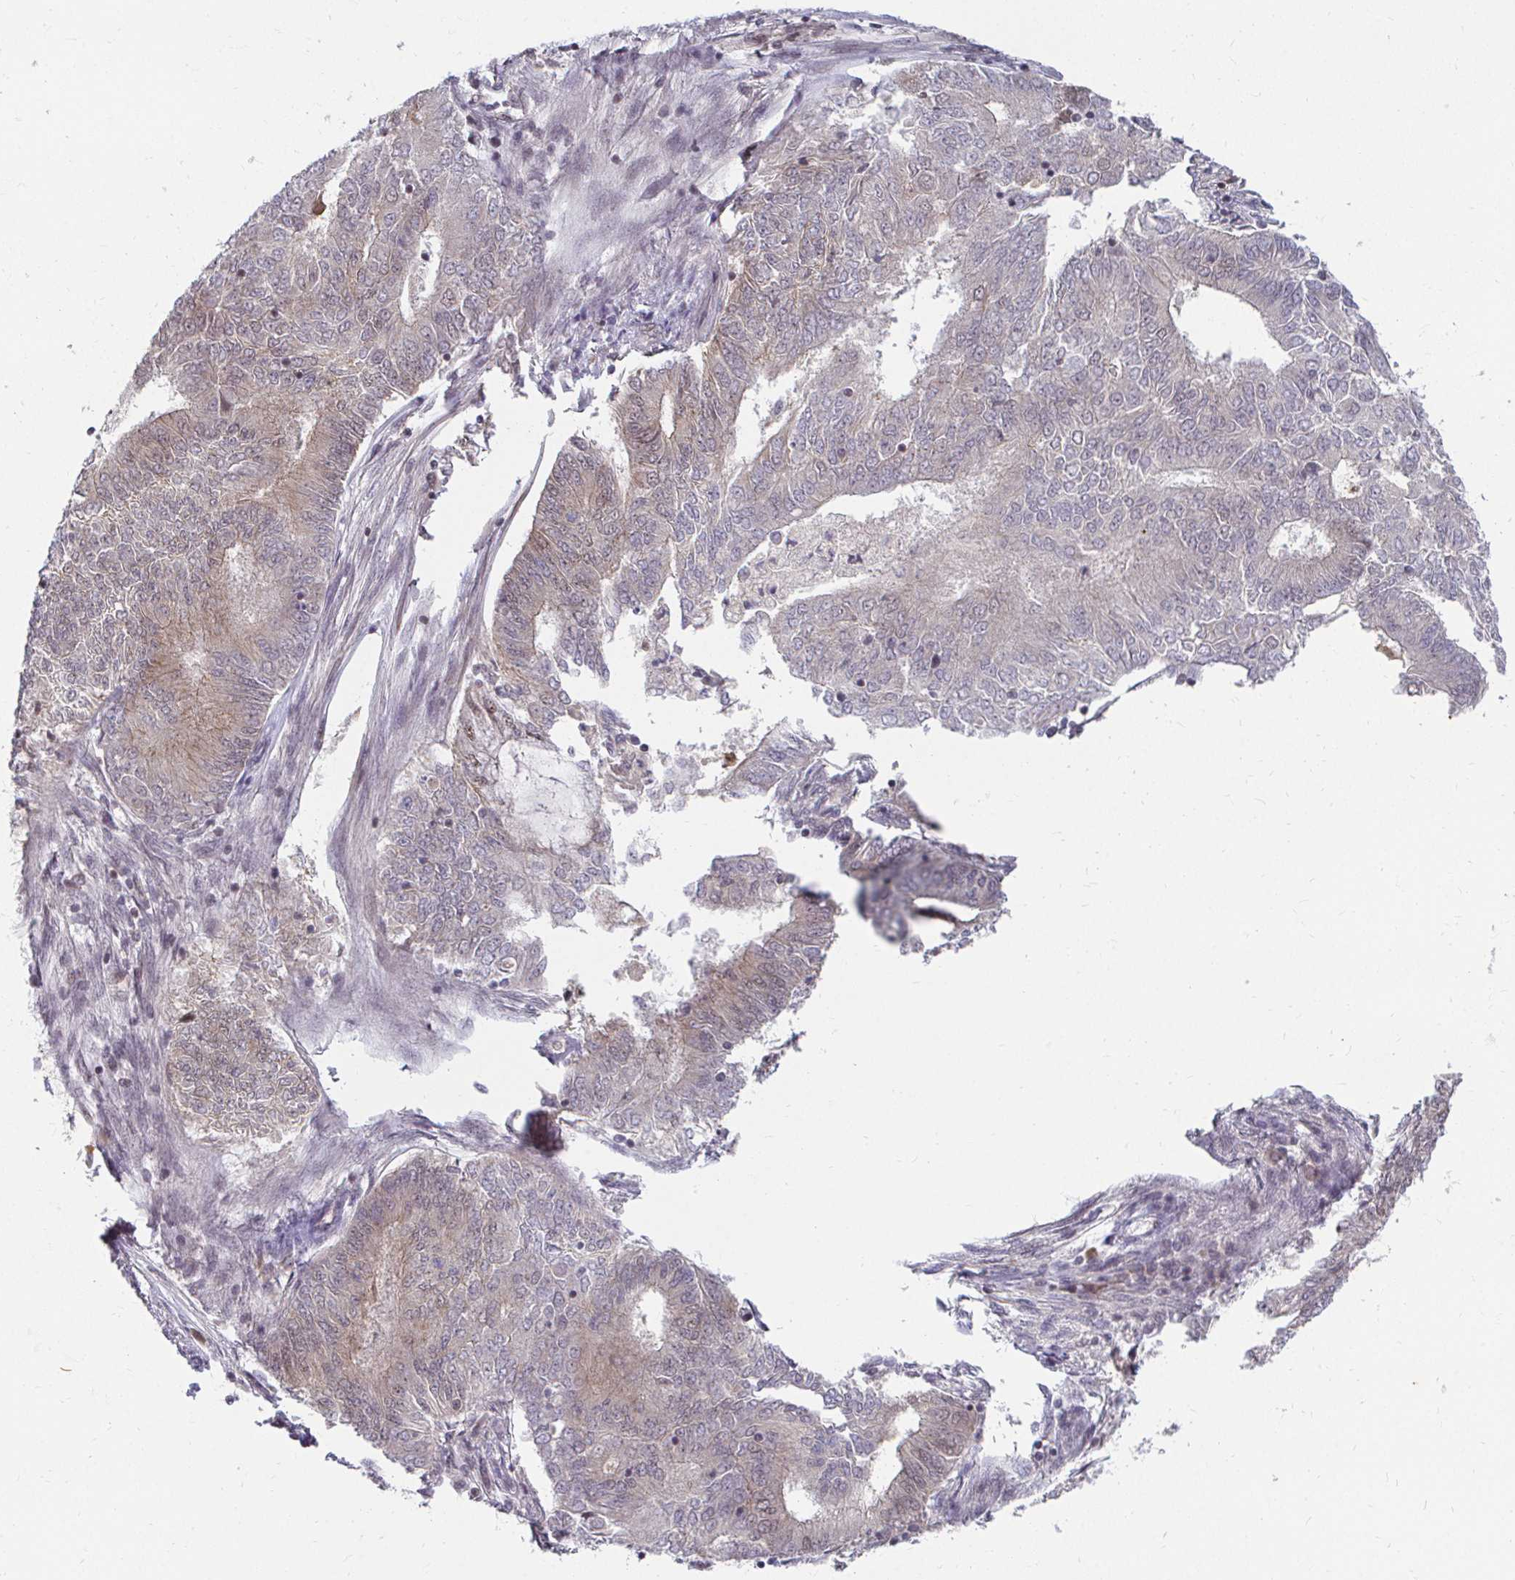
{"staining": {"intensity": "weak", "quantity": "25%-75%", "location": "cytoplasmic/membranous"}, "tissue": "endometrial cancer", "cell_type": "Tumor cells", "image_type": "cancer", "snomed": [{"axis": "morphology", "description": "Adenocarcinoma, NOS"}, {"axis": "topography", "description": "Endometrium"}], "caption": "Tumor cells demonstrate low levels of weak cytoplasmic/membranous positivity in about 25%-75% of cells in human endometrial adenocarcinoma. (DAB (3,3'-diaminobenzidine) IHC with brightfield microscopy, high magnification).", "gene": "ANK3", "patient": {"sex": "female", "age": 62}}